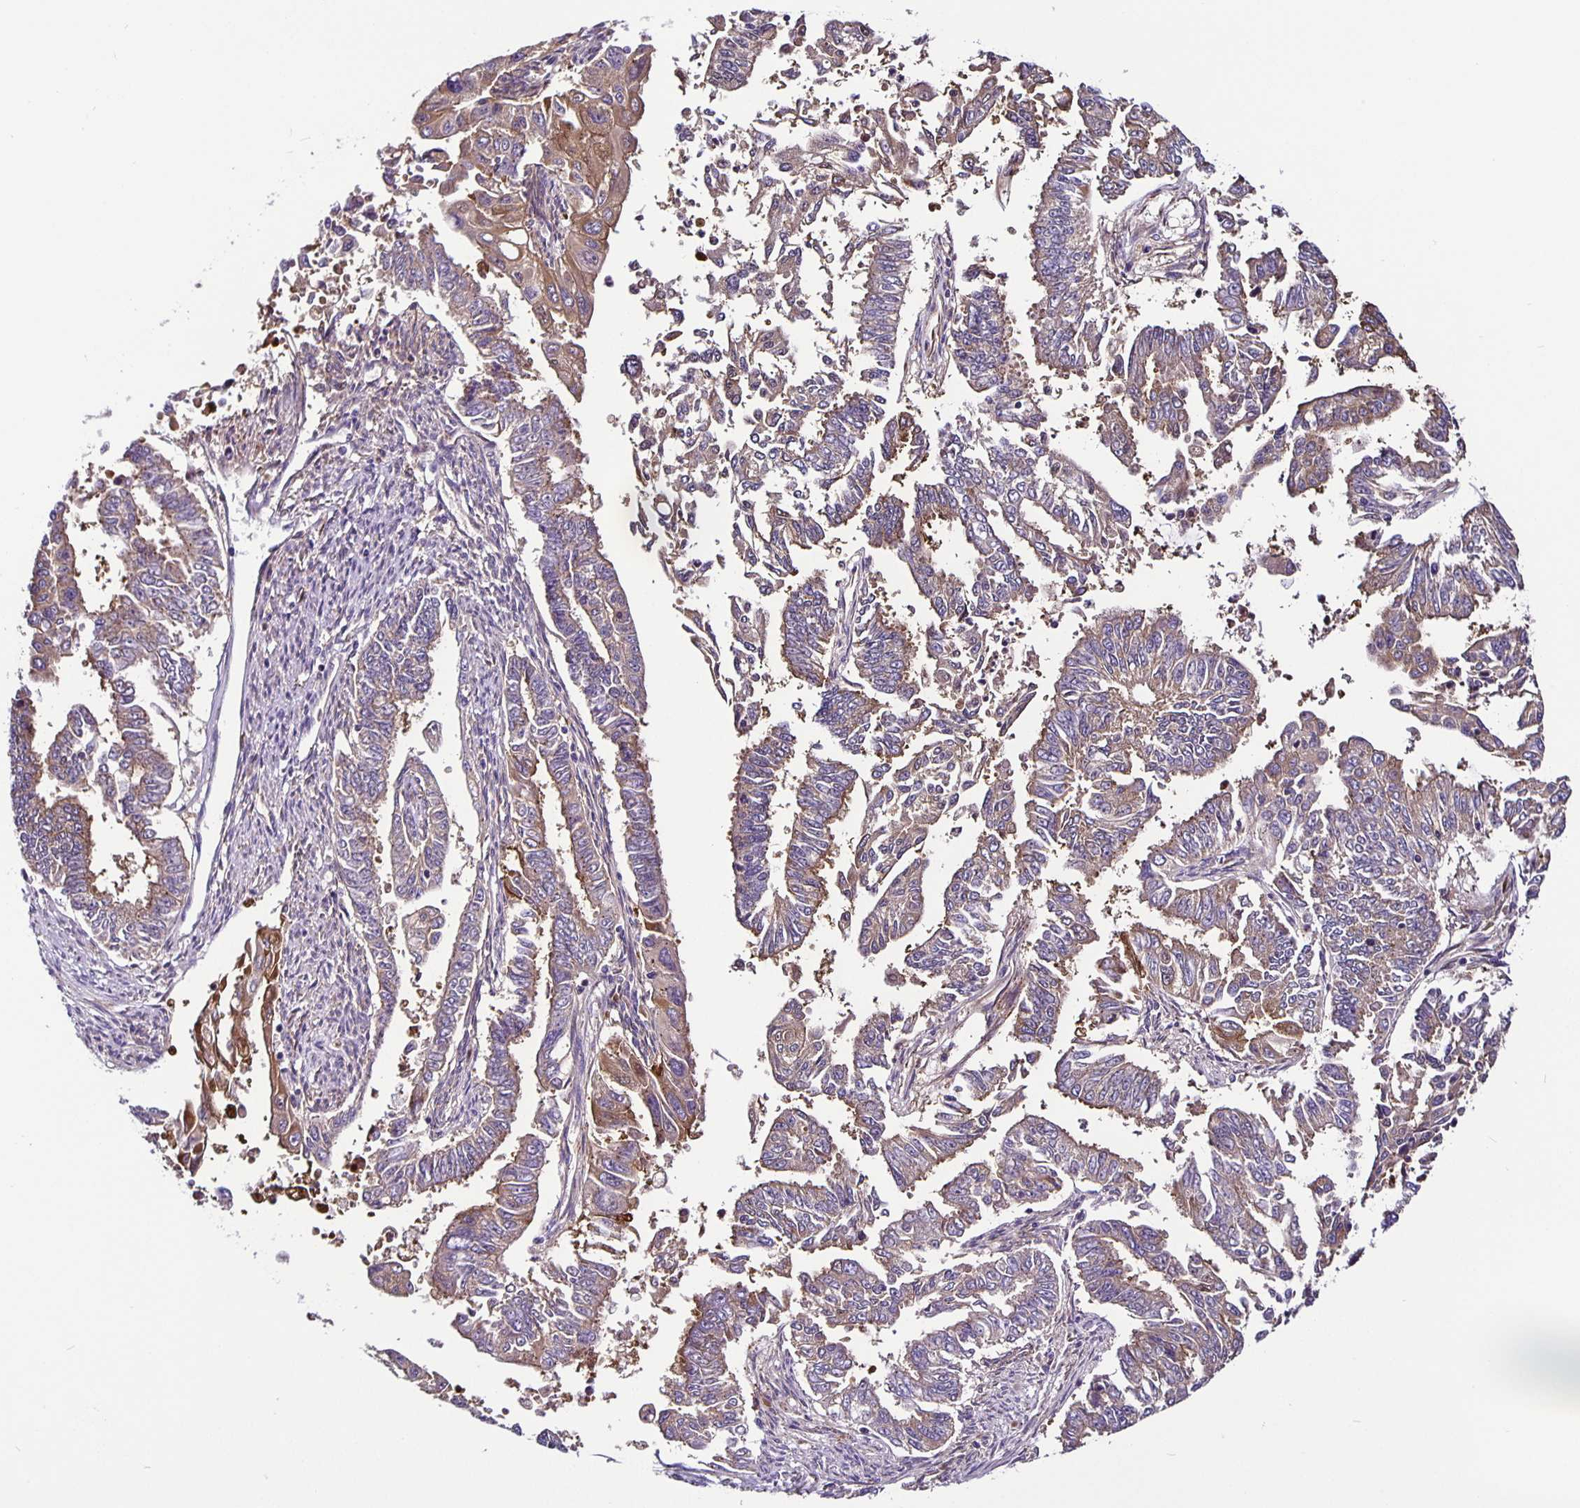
{"staining": {"intensity": "weak", "quantity": "25%-75%", "location": "cytoplasmic/membranous"}, "tissue": "endometrial cancer", "cell_type": "Tumor cells", "image_type": "cancer", "snomed": [{"axis": "morphology", "description": "Adenocarcinoma, NOS"}, {"axis": "topography", "description": "Uterus"}], "caption": "IHC of human endometrial cancer (adenocarcinoma) displays low levels of weak cytoplasmic/membranous positivity in about 25%-75% of tumor cells.", "gene": "SNX5", "patient": {"sex": "female", "age": 59}}